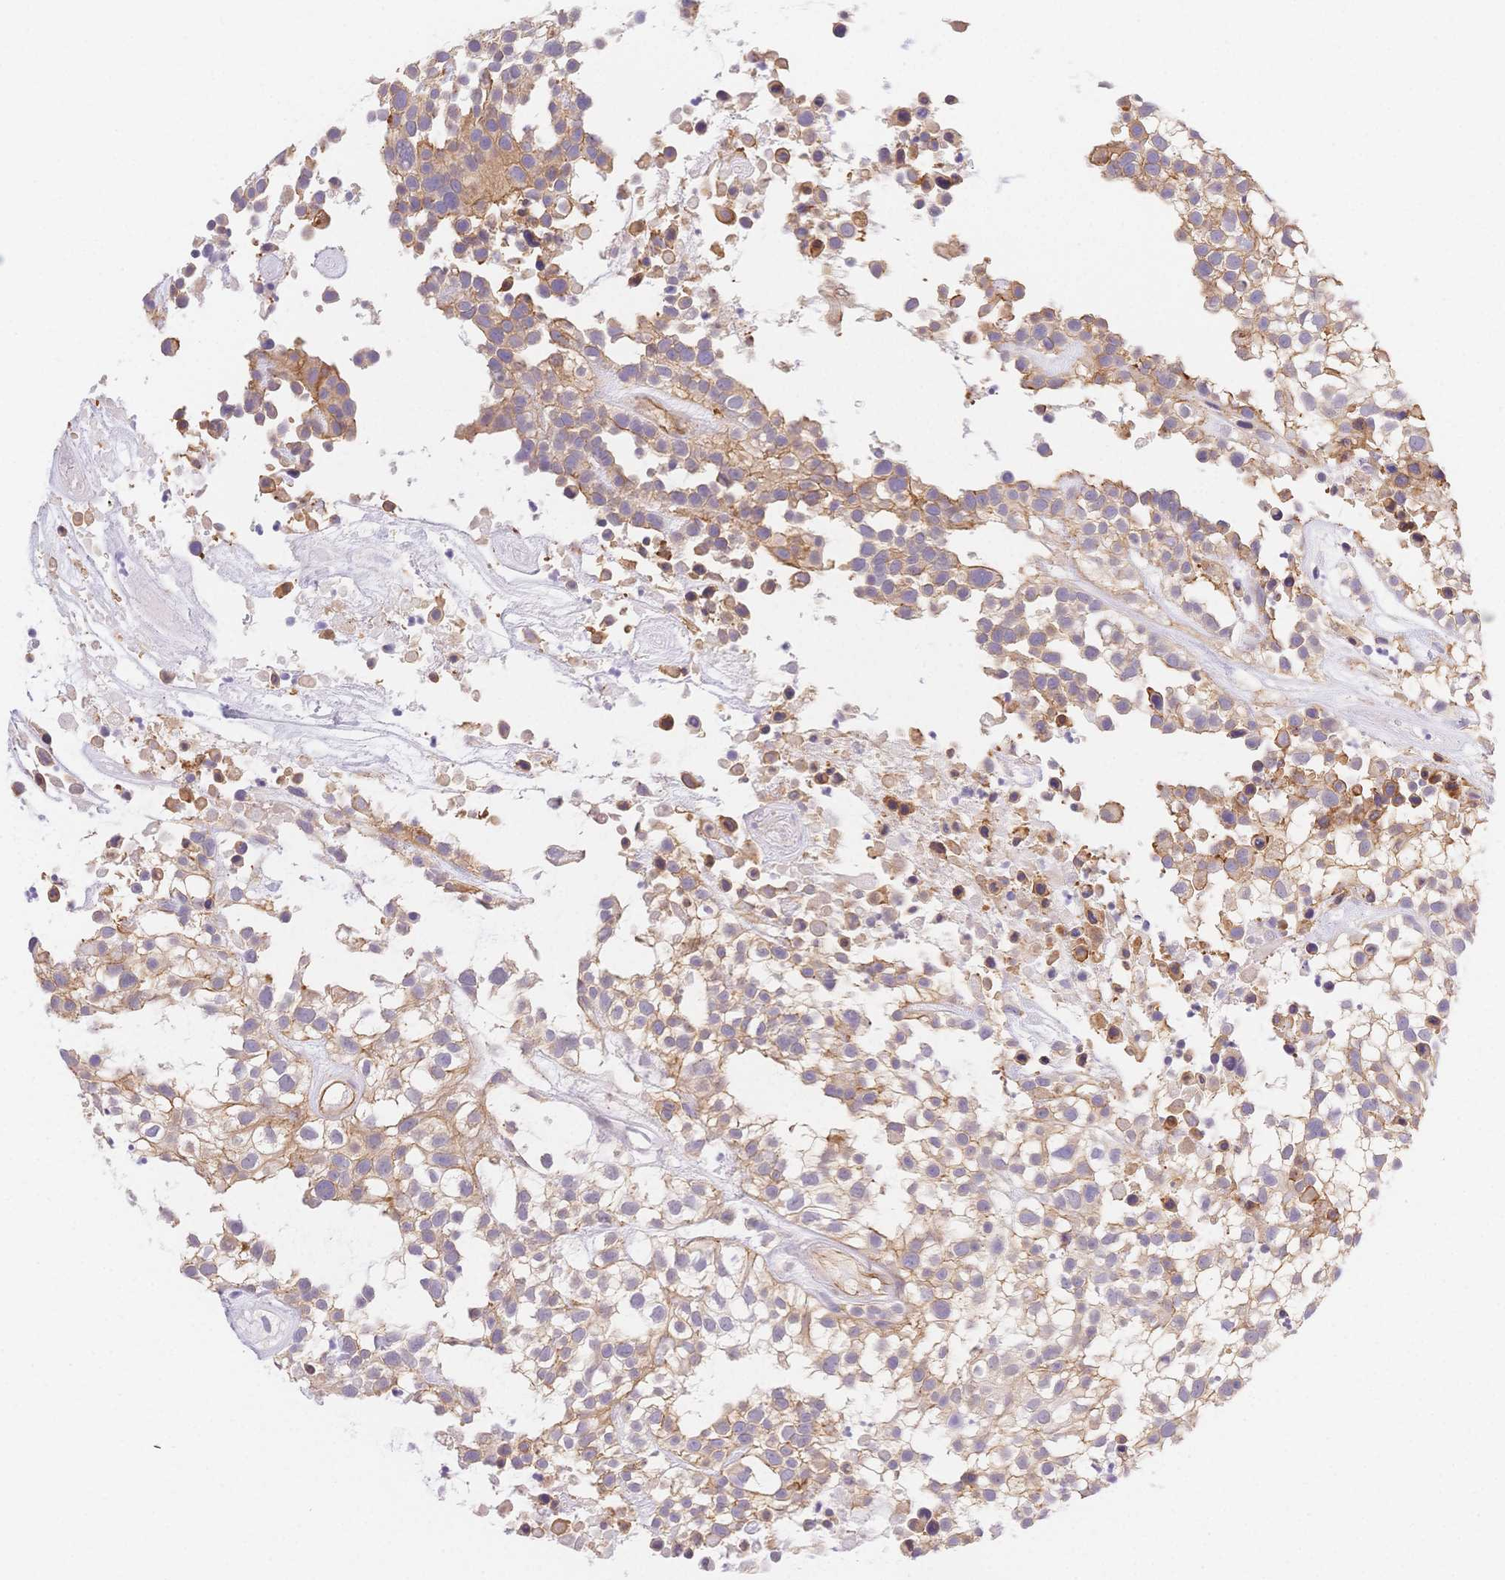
{"staining": {"intensity": "moderate", "quantity": "25%-75%", "location": "cytoplasmic/membranous"}, "tissue": "urothelial cancer", "cell_type": "Tumor cells", "image_type": "cancer", "snomed": [{"axis": "morphology", "description": "Urothelial carcinoma, High grade"}, {"axis": "topography", "description": "Urinary bladder"}], "caption": "The image exhibits a brown stain indicating the presence of a protein in the cytoplasmic/membranous of tumor cells in urothelial cancer. The protein of interest is stained brown, and the nuclei are stained in blue (DAB IHC with brightfield microscopy, high magnification).", "gene": "CSN1S1", "patient": {"sex": "male", "age": 56}}